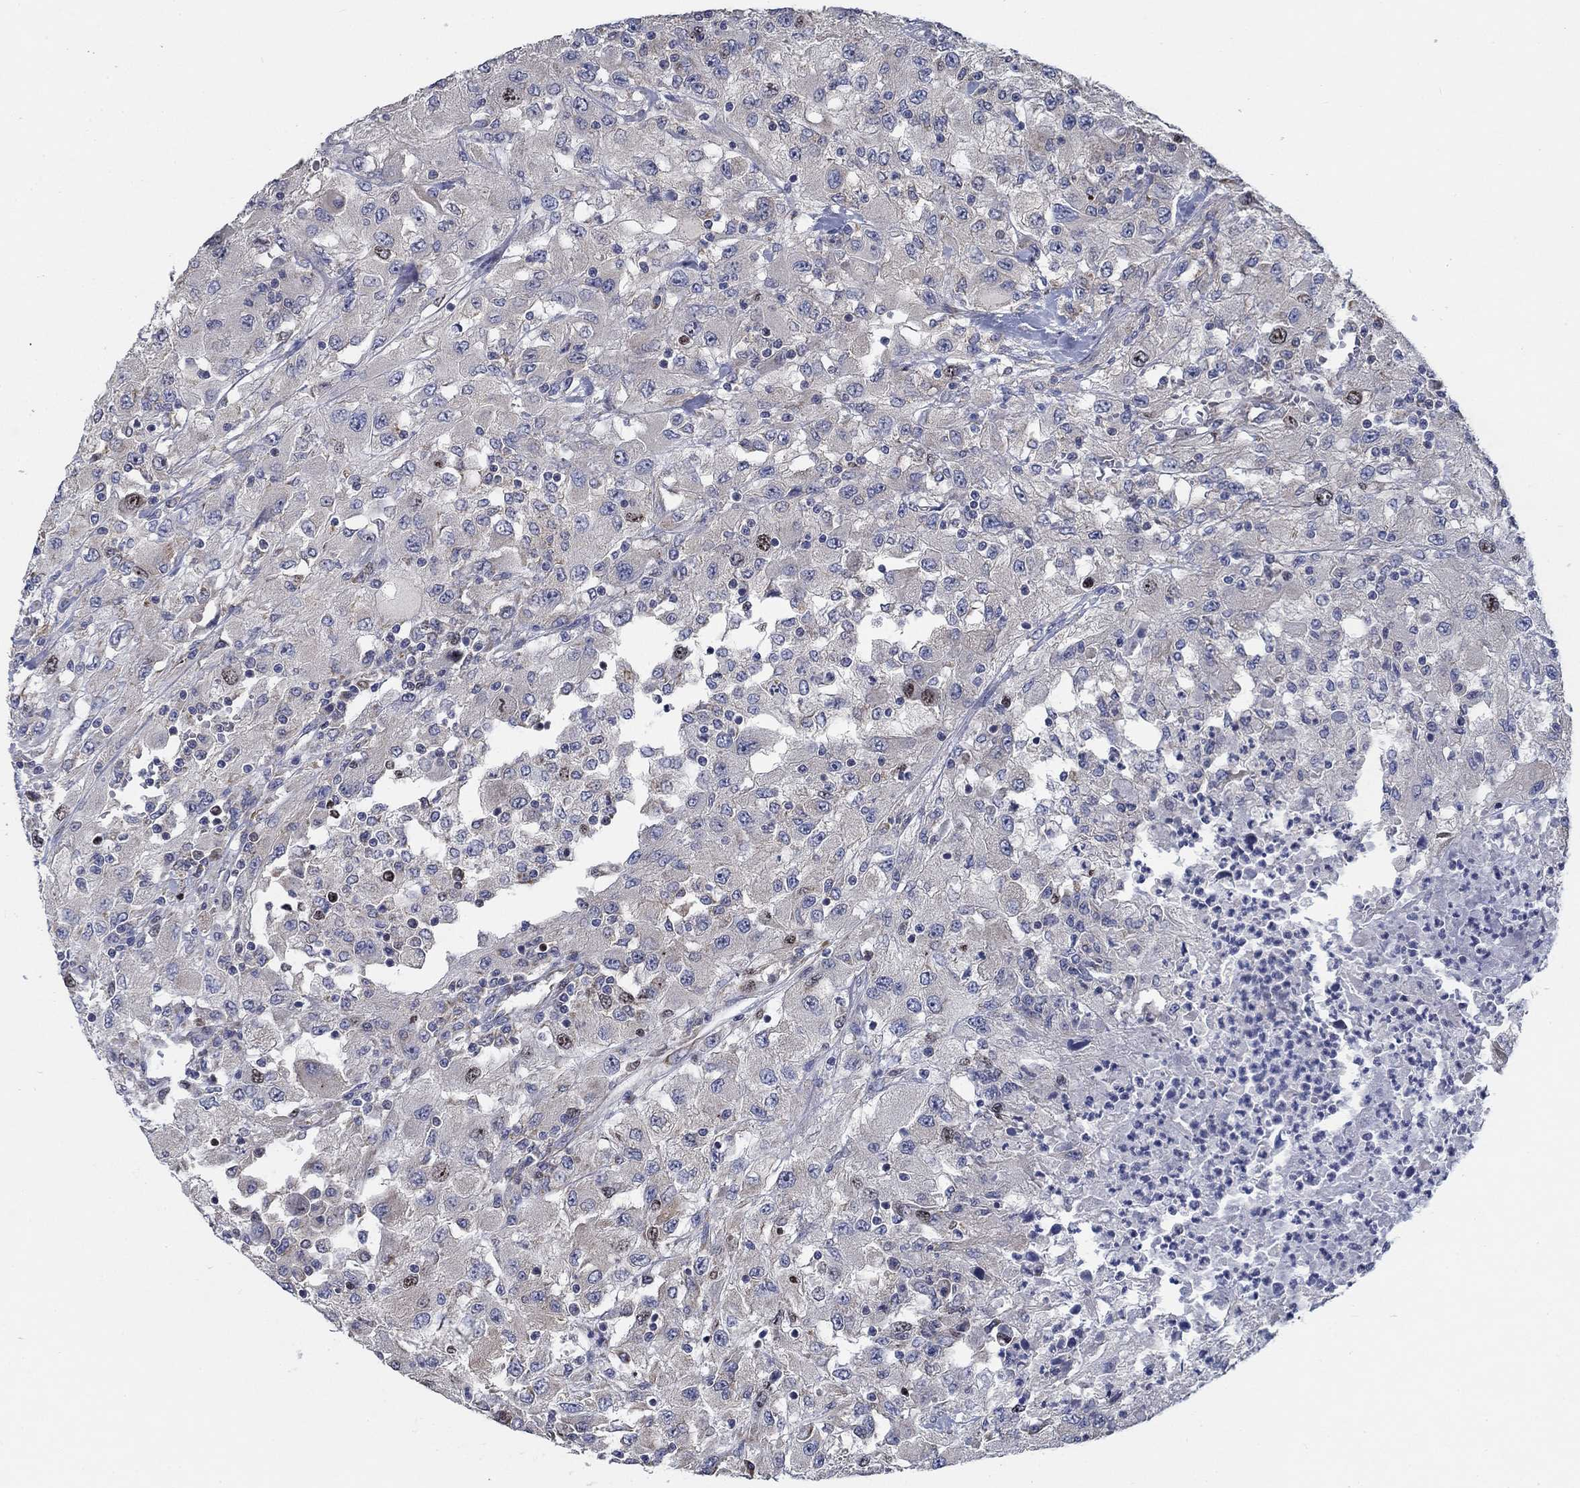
{"staining": {"intensity": "weak", "quantity": "<25%", "location": "cytoplasmic/membranous,nuclear"}, "tissue": "renal cancer", "cell_type": "Tumor cells", "image_type": "cancer", "snomed": [{"axis": "morphology", "description": "Adenocarcinoma, NOS"}, {"axis": "topography", "description": "Kidney"}], "caption": "Immunohistochemical staining of renal cancer (adenocarcinoma) exhibits no significant staining in tumor cells.", "gene": "MMP24", "patient": {"sex": "female", "age": 67}}